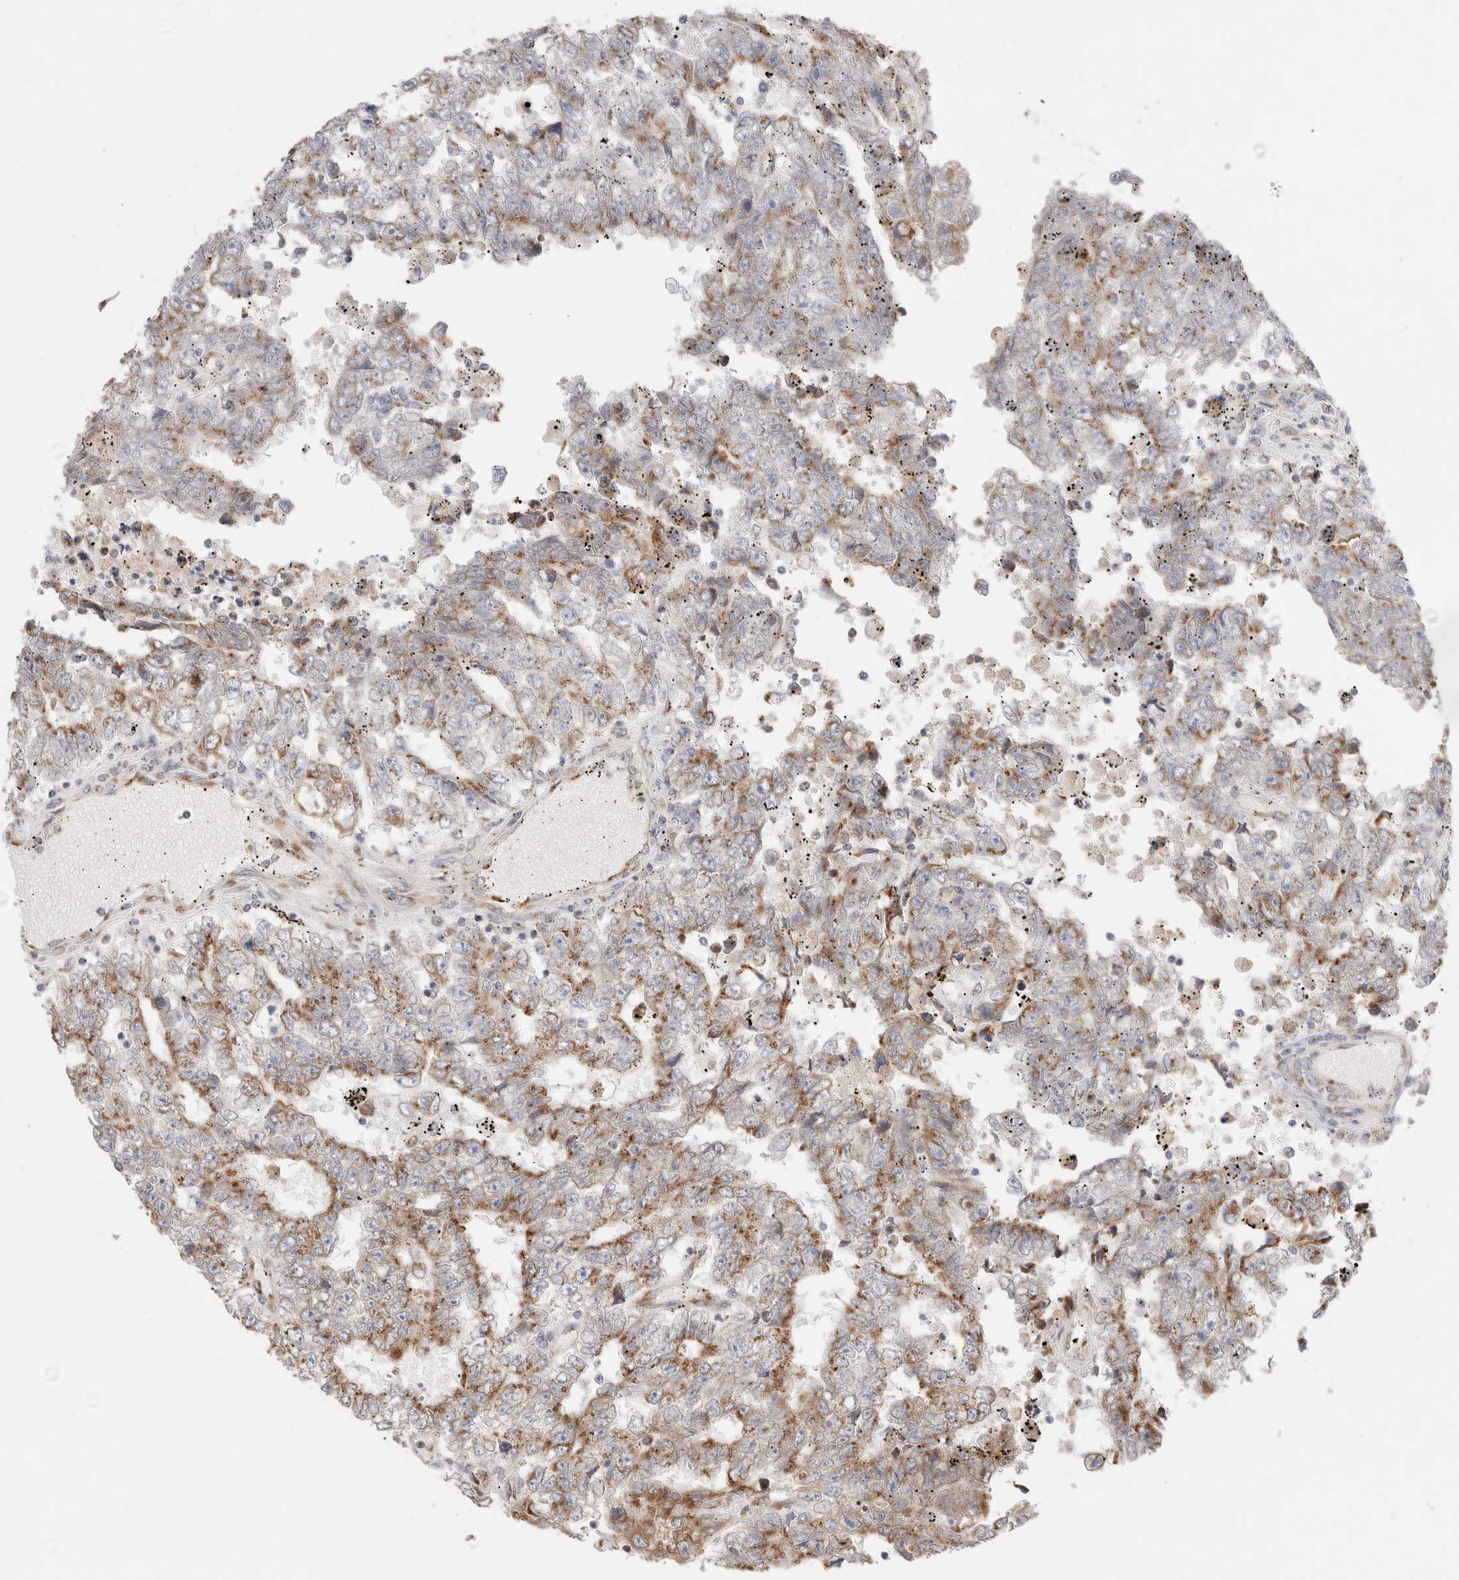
{"staining": {"intensity": "moderate", "quantity": "25%-75%", "location": "cytoplasmic/membranous"}, "tissue": "testis cancer", "cell_type": "Tumor cells", "image_type": "cancer", "snomed": [{"axis": "morphology", "description": "Carcinoma, Embryonal, NOS"}, {"axis": "topography", "description": "Testis"}], "caption": "Immunohistochemistry histopathology image of neoplastic tissue: testis cancer stained using immunohistochemistry (IHC) reveals medium levels of moderate protein expression localized specifically in the cytoplasmic/membranous of tumor cells, appearing as a cytoplasmic/membranous brown color.", "gene": "LMAN2L", "patient": {"sex": "male", "age": 25}}